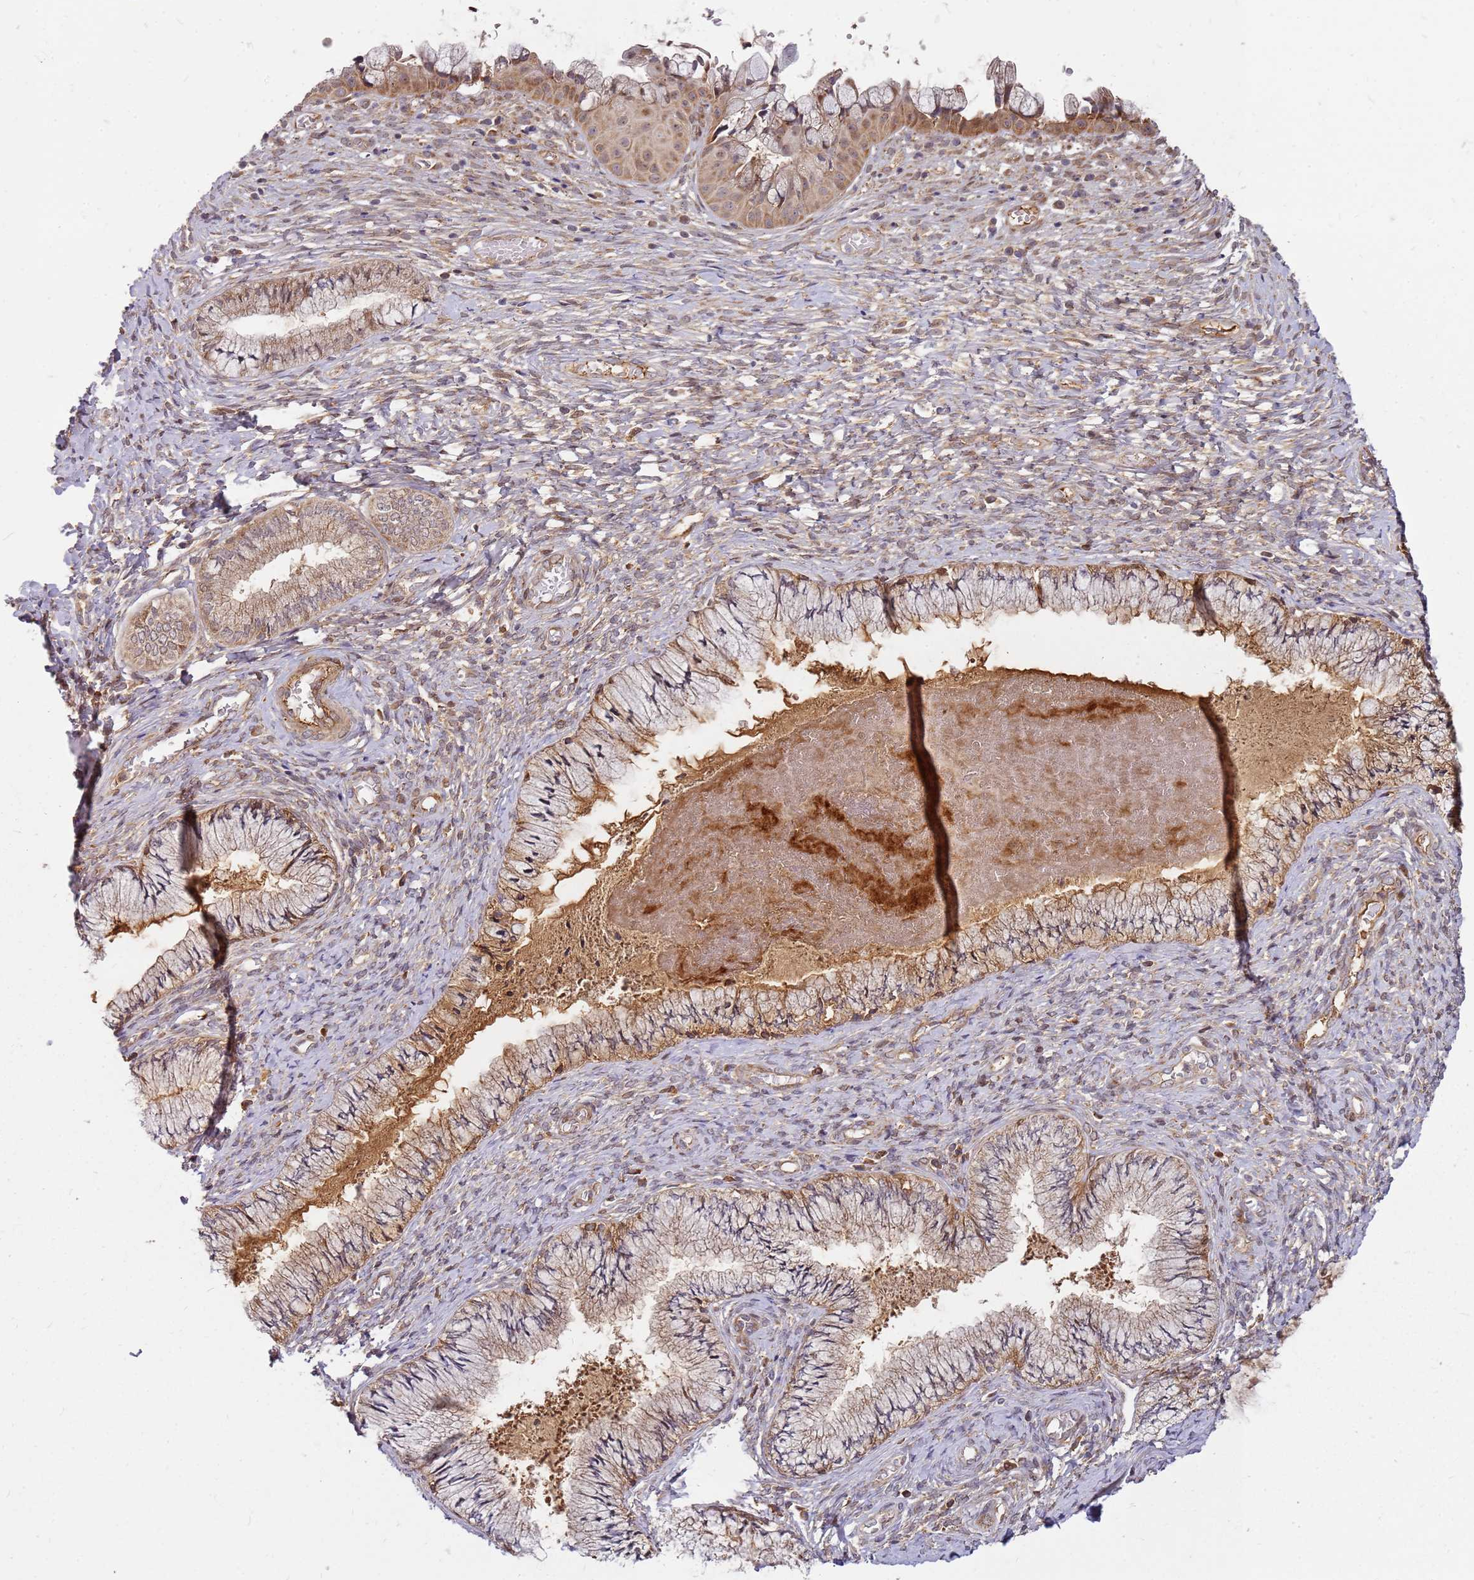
{"staining": {"intensity": "moderate", "quantity": "25%-75%", "location": "cytoplasmic/membranous"}, "tissue": "cervix", "cell_type": "Glandular cells", "image_type": "normal", "snomed": [{"axis": "morphology", "description": "Normal tissue, NOS"}, {"axis": "topography", "description": "Cervix"}], "caption": "This photomicrograph demonstrates IHC staining of unremarkable human cervix, with medium moderate cytoplasmic/membranous positivity in approximately 25%-75% of glandular cells.", "gene": "CCDC159", "patient": {"sex": "female", "age": 42}}